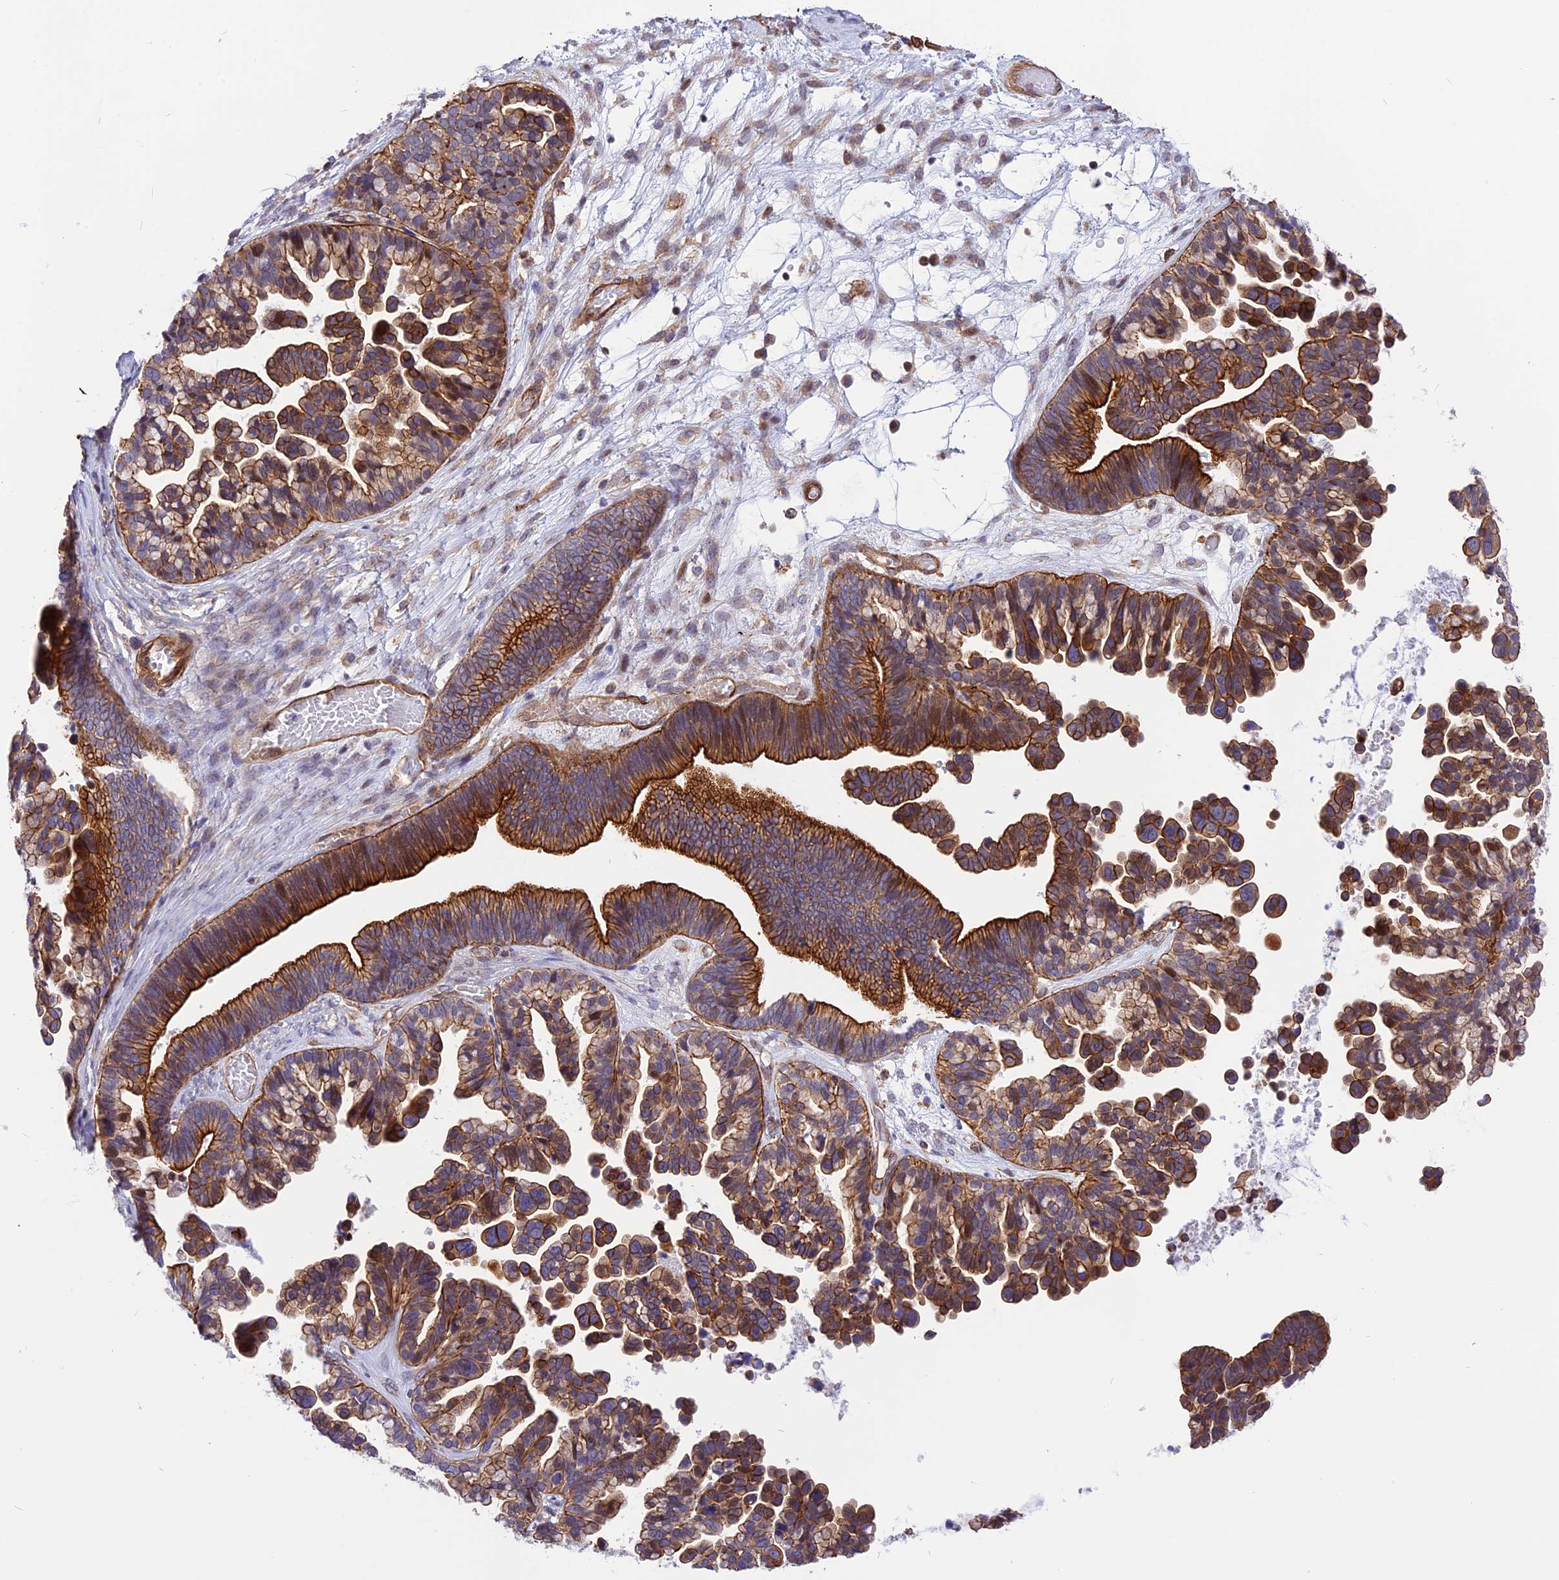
{"staining": {"intensity": "moderate", "quantity": ">75%", "location": "cytoplasmic/membranous"}, "tissue": "ovarian cancer", "cell_type": "Tumor cells", "image_type": "cancer", "snomed": [{"axis": "morphology", "description": "Cystadenocarcinoma, serous, NOS"}, {"axis": "topography", "description": "Ovary"}], "caption": "Protein positivity by IHC demonstrates moderate cytoplasmic/membranous positivity in approximately >75% of tumor cells in ovarian cancer (serous cystadenocarcinoma).", "gene": "R3HDM4", "patient": {"sex": "female", "age": 56}}